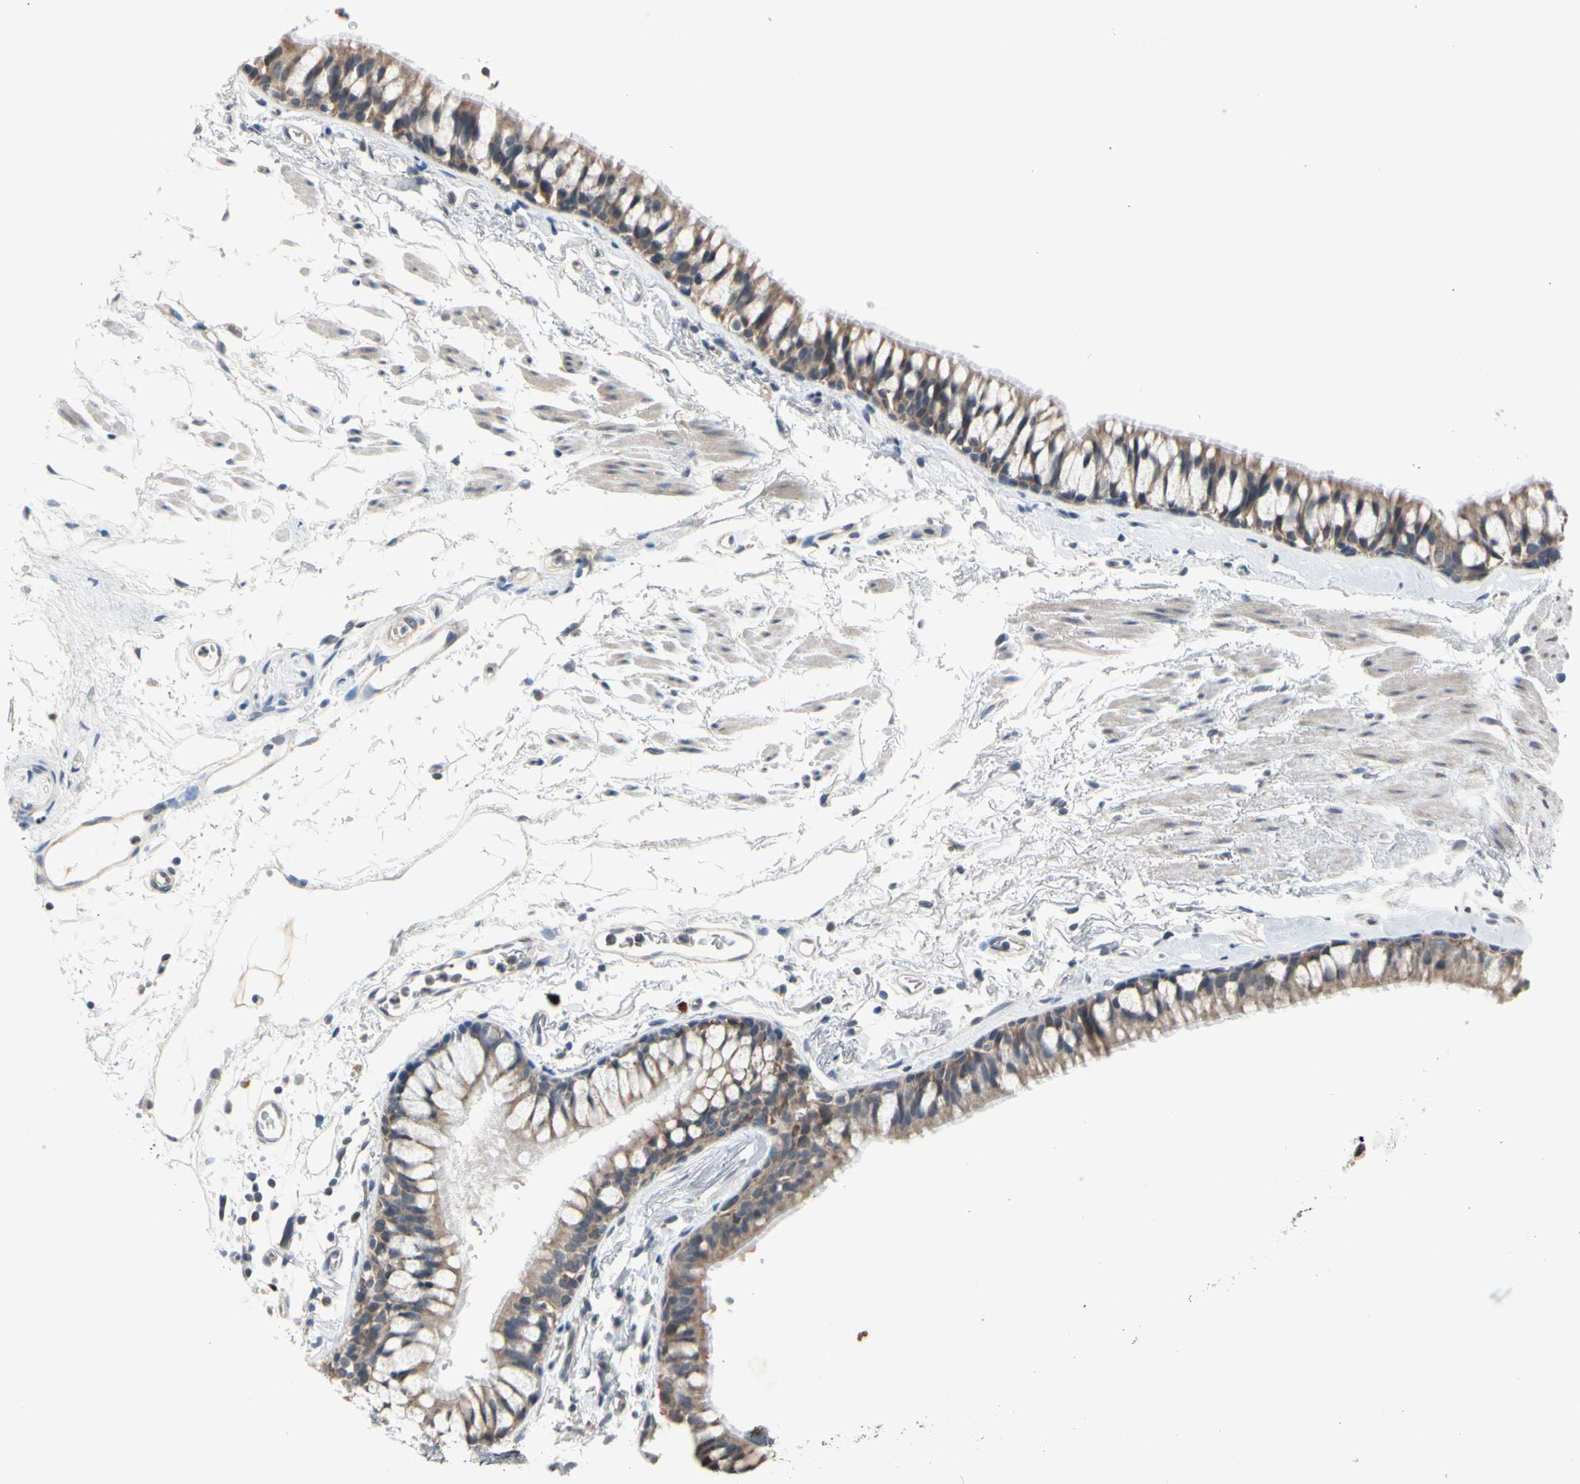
{"staining": {"intensity": "moderate", "quantity": ">75%", "location": "cytoplasmic/membranous"}, "tissue": "bronchus", "cell_type": "Respiratory epithelial cells", "image_type": "normal", "snomed": [{"axis": "morphology", "description": "Normal tissue, NOS"}, {"axis": "topography", "description": "Bronchus"}], "caption": "Protein staining displays moderate cytoplasmic/membranous positivity in approximately >75% of respiratory epithelial cells in unremarkable bronchus.", "gene": "MARK1", "patient": {"sex": "female", "age": 73}}